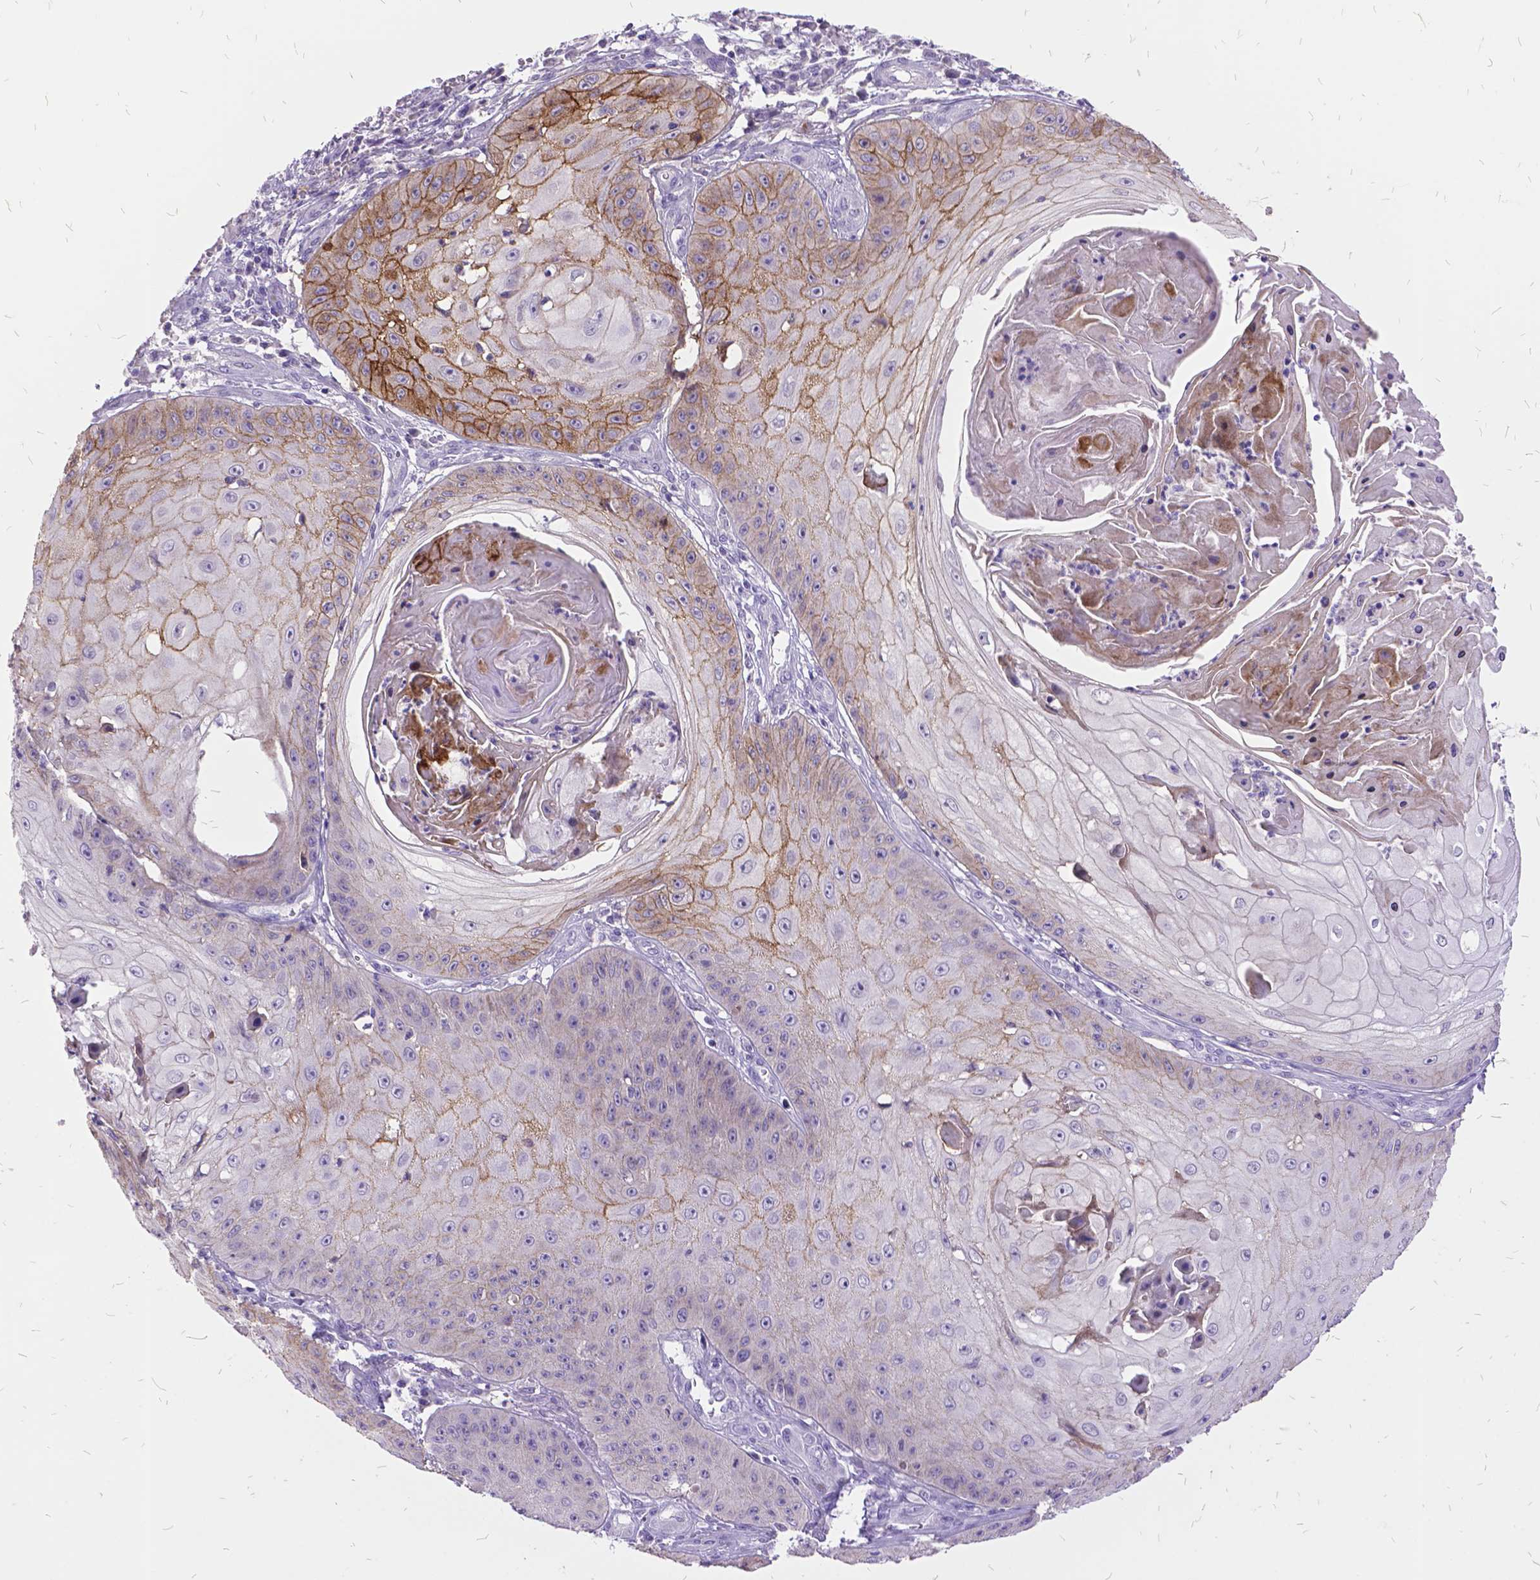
{"staining": {"intensity": "moderate", "quantity": "<25%", "location": "cytoplasmic/membranous"}, "tissue": "skin cancer", "cell_type": "Tumor cells", "image_type": "cancer", "snomed": [{"axis": "morphology", "description": "Squamous cell carcinoma, NOS"}, {"axis": "topography", "description": "Skin"}], "caption": "Immunohistochemistry staining of squamous cell carcinoma (skin), which demonstrates low levels of moderate cytoplasmic/membranous staining in about <25% of tumor cells indicating moderate cytoplasmic/membranous protein staining. The staining was performed using DAB (brown) for protein detection and nuclei were counterstained in hematoxylin (blue).", "gene": "ITGB6", "patient": {"sex": "male", "age": 70}}